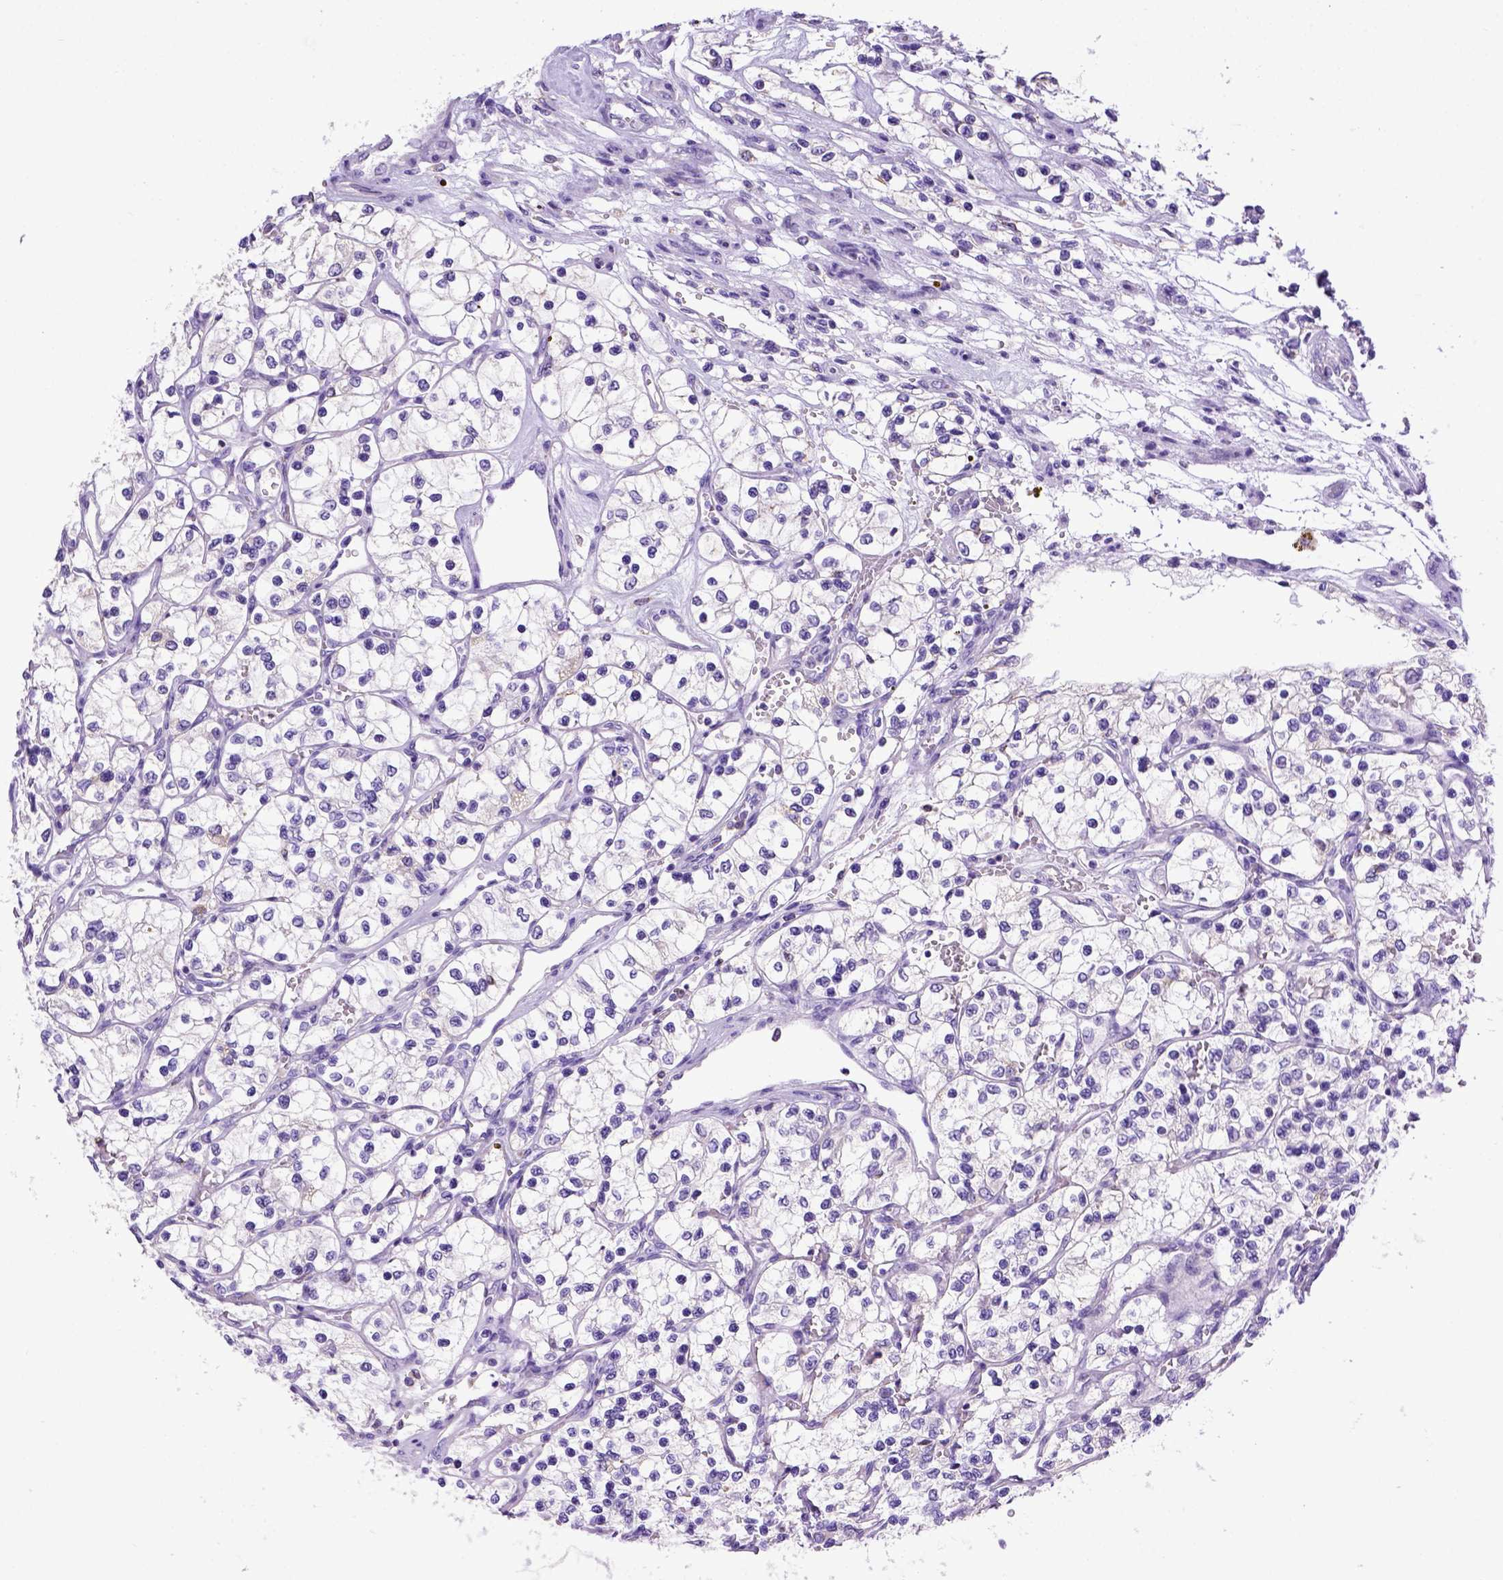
{"staining": {"intensity": "negative", "quantity": "none", "location": "none"}, "tissue": "renal cancer", "cell_type": "Tumor cells", "image_type": "cancer", "snomed": [{"axis": "morphology", "description": "Adenocarcinoma, NOS"}, {"axis": "topography", "description": "Kidney"}], "caption": "A histopathology image of human renal adenocarcinoma is negative for staining in tumor cells.", "gene": "SPEF1", "patient": {"sex": "female", "age": 69}}